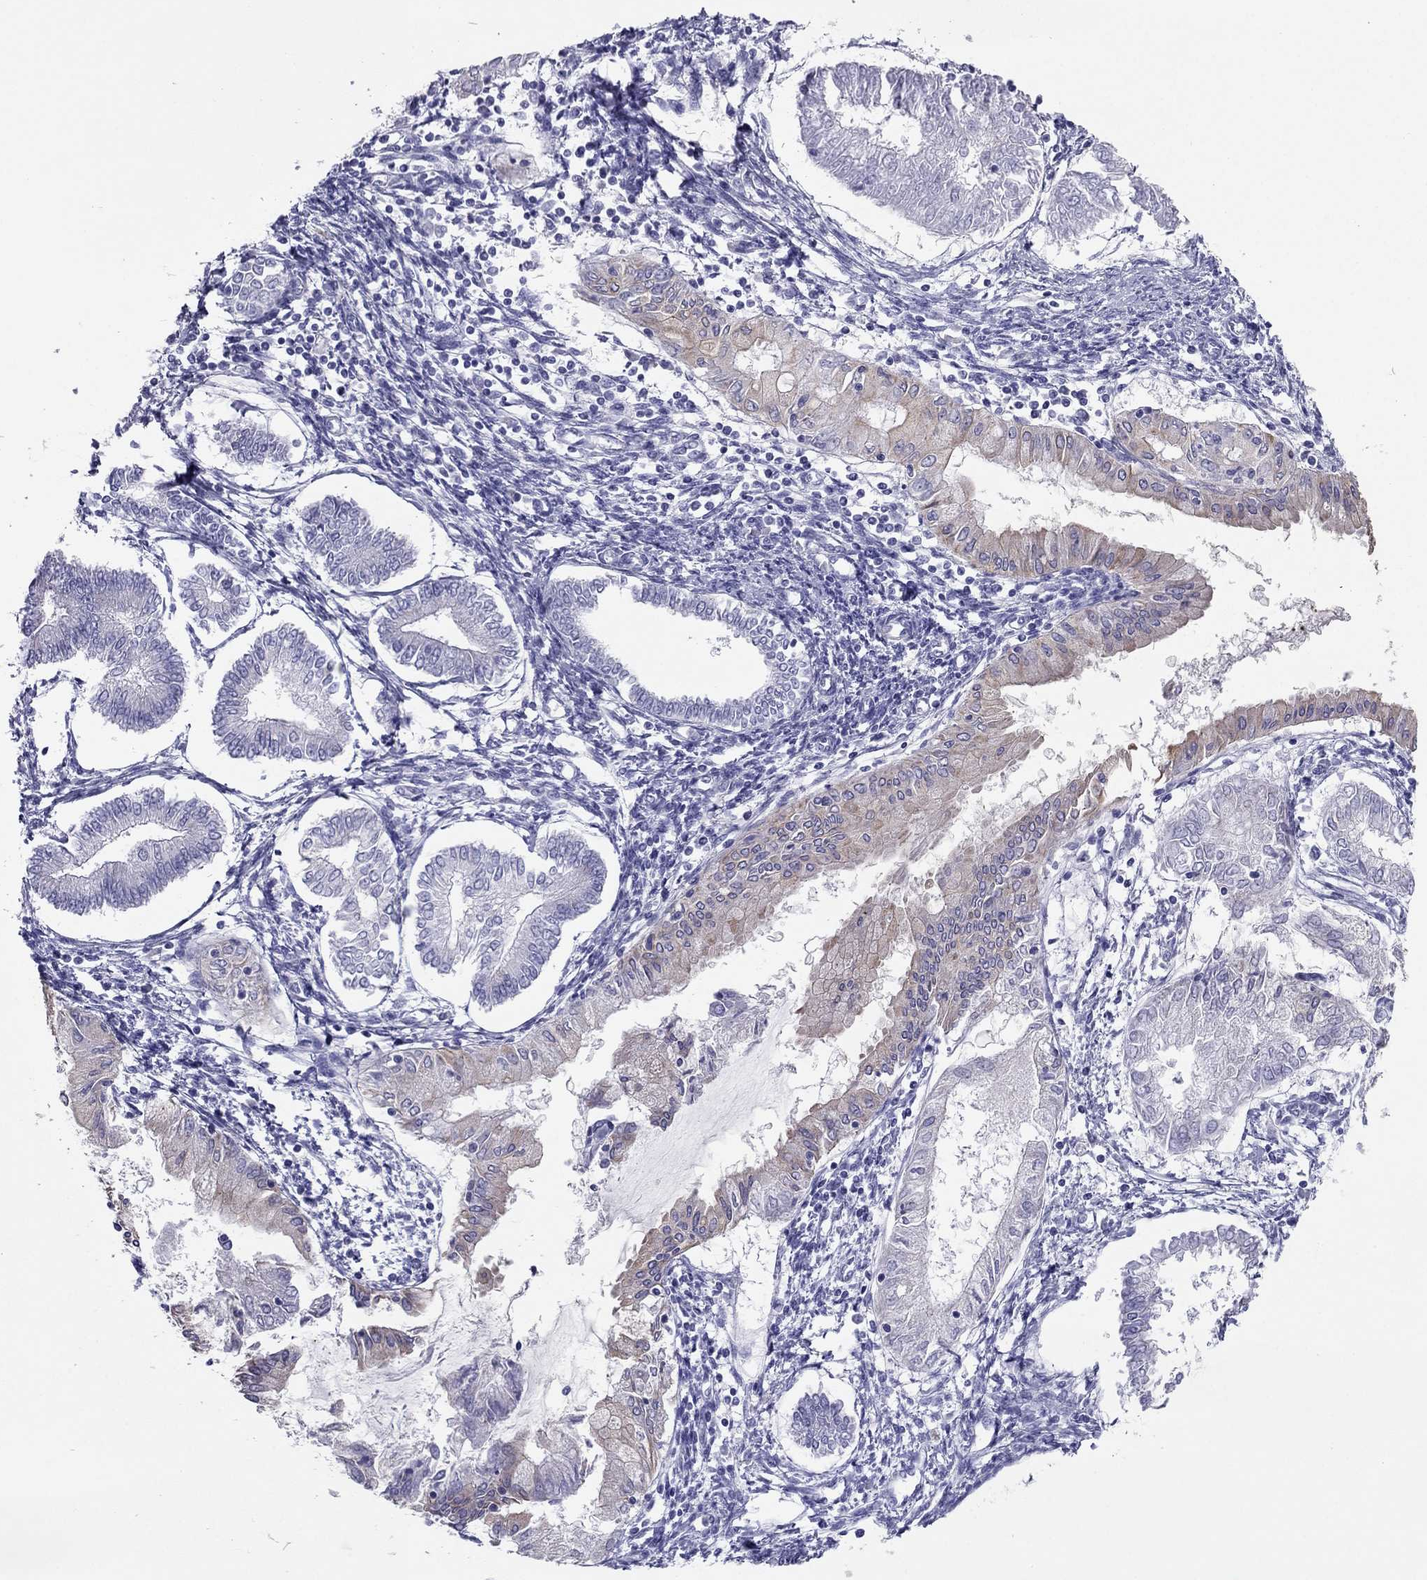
{"staining": {"intensity": "moderate", "quantity": "<25%", "location": "cytoplasmic/membranous"}, "tissue": "endometrial cancer", "cell_type": "Tumor cells", "image_type": "cancer", "snomed": [{"axis": "morphology", "description": "Adenocarcinoma, NOS"}, {"axis": "topography", "description": "Endometrium"}], "caption": "Tumor cells display moderate cytoplasmic/membranous expression in about <25% of cells in endometrial cancer (adenocarcinoma).", "gene": "MAEL", "patient": {"sex": "female", "age": 68}}